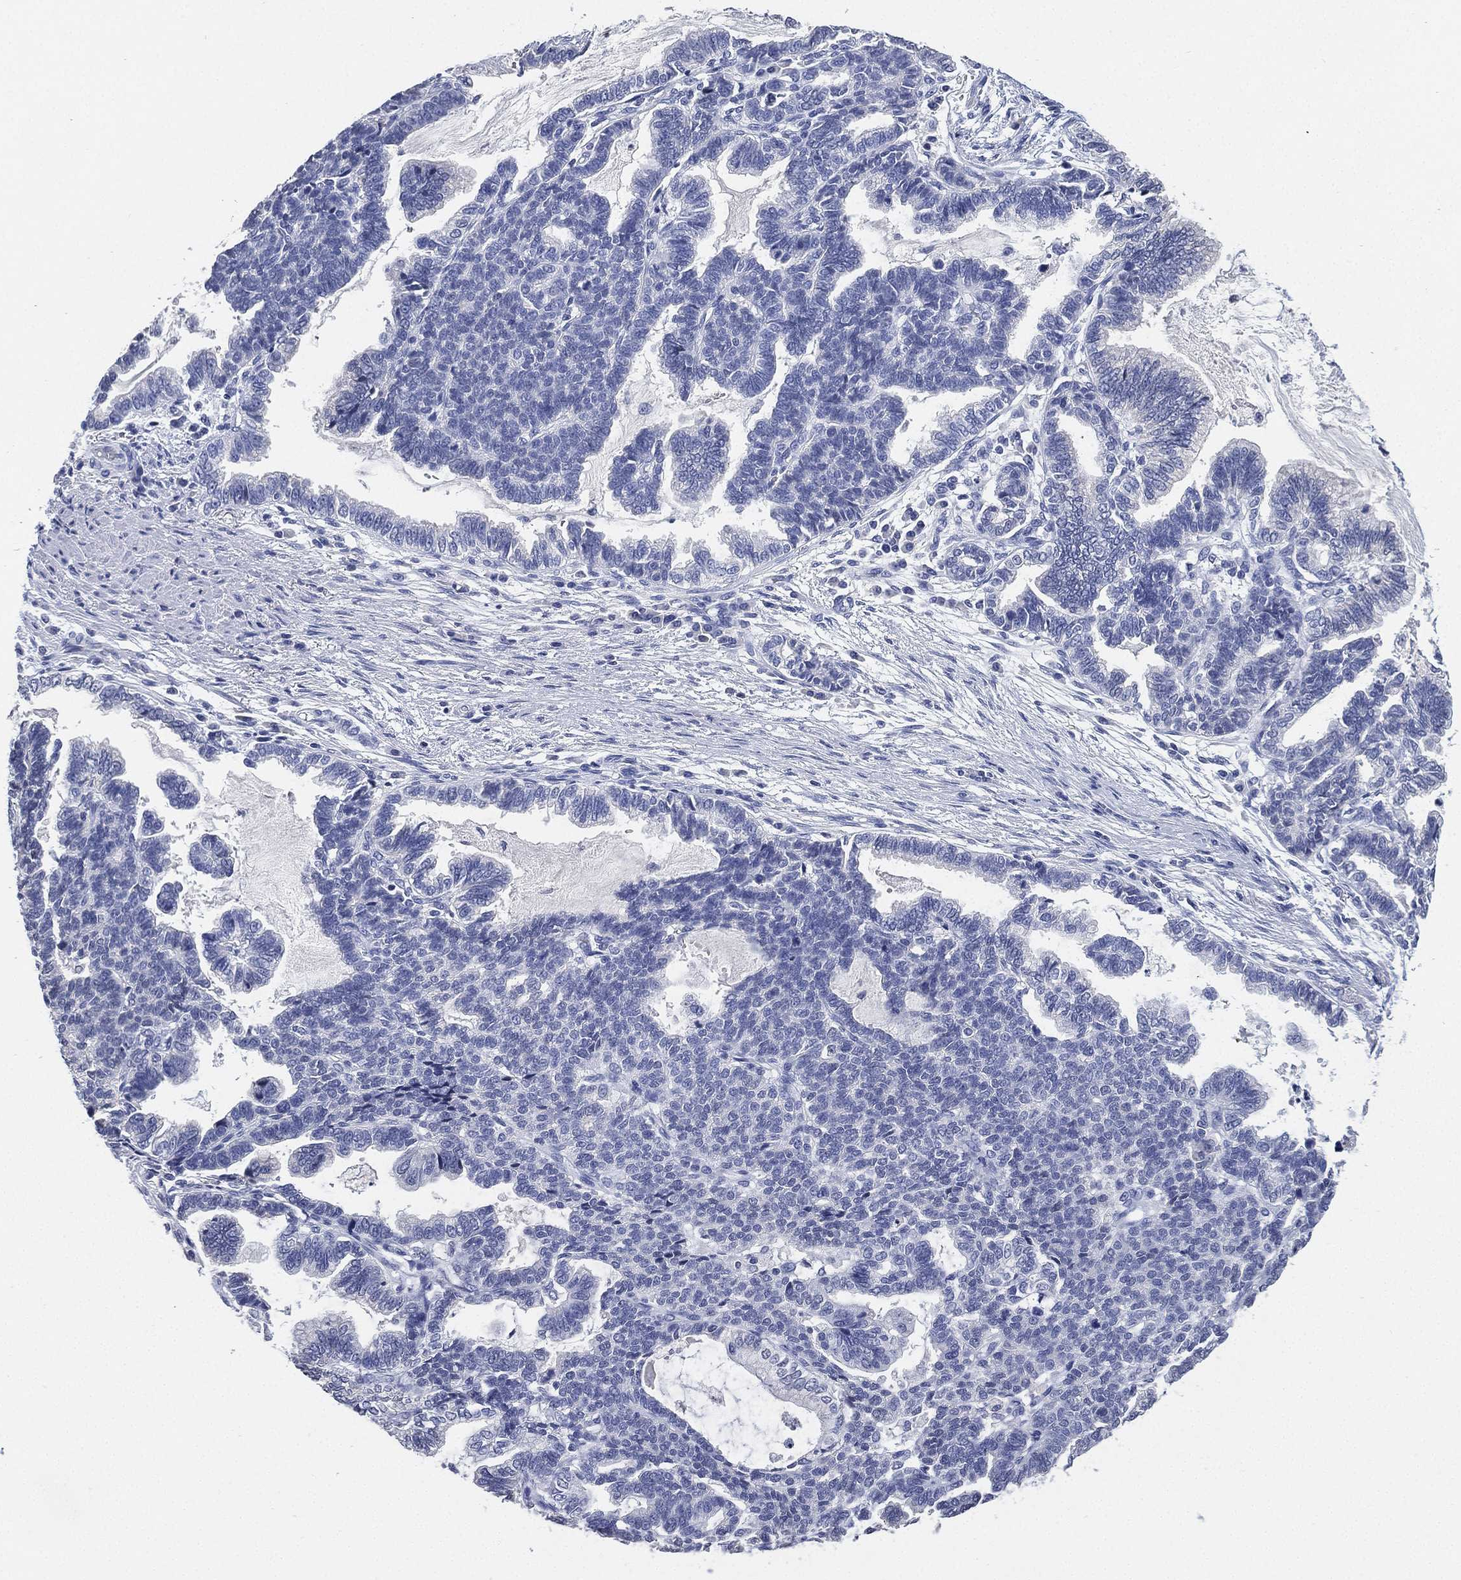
{"staining": {"intensity": "negative", "quantity": "none", "location": "none"}, "tissue": "stomach cancer", "cell_type": "Tumor cells", "image_type": "cancer", "snomed": [{"axis": "morphology", "description": "Adenocarcinoma, NOS"}, {"axis": "topography", "description": "Stomach"}], "caption": "An immunohistochemistry photomicrograph of stomach cancer is shown. There is no staining in tumor cells of stomach cancer.", "gene": "IYD", "patient": {"sex": "male", "age": 83}}